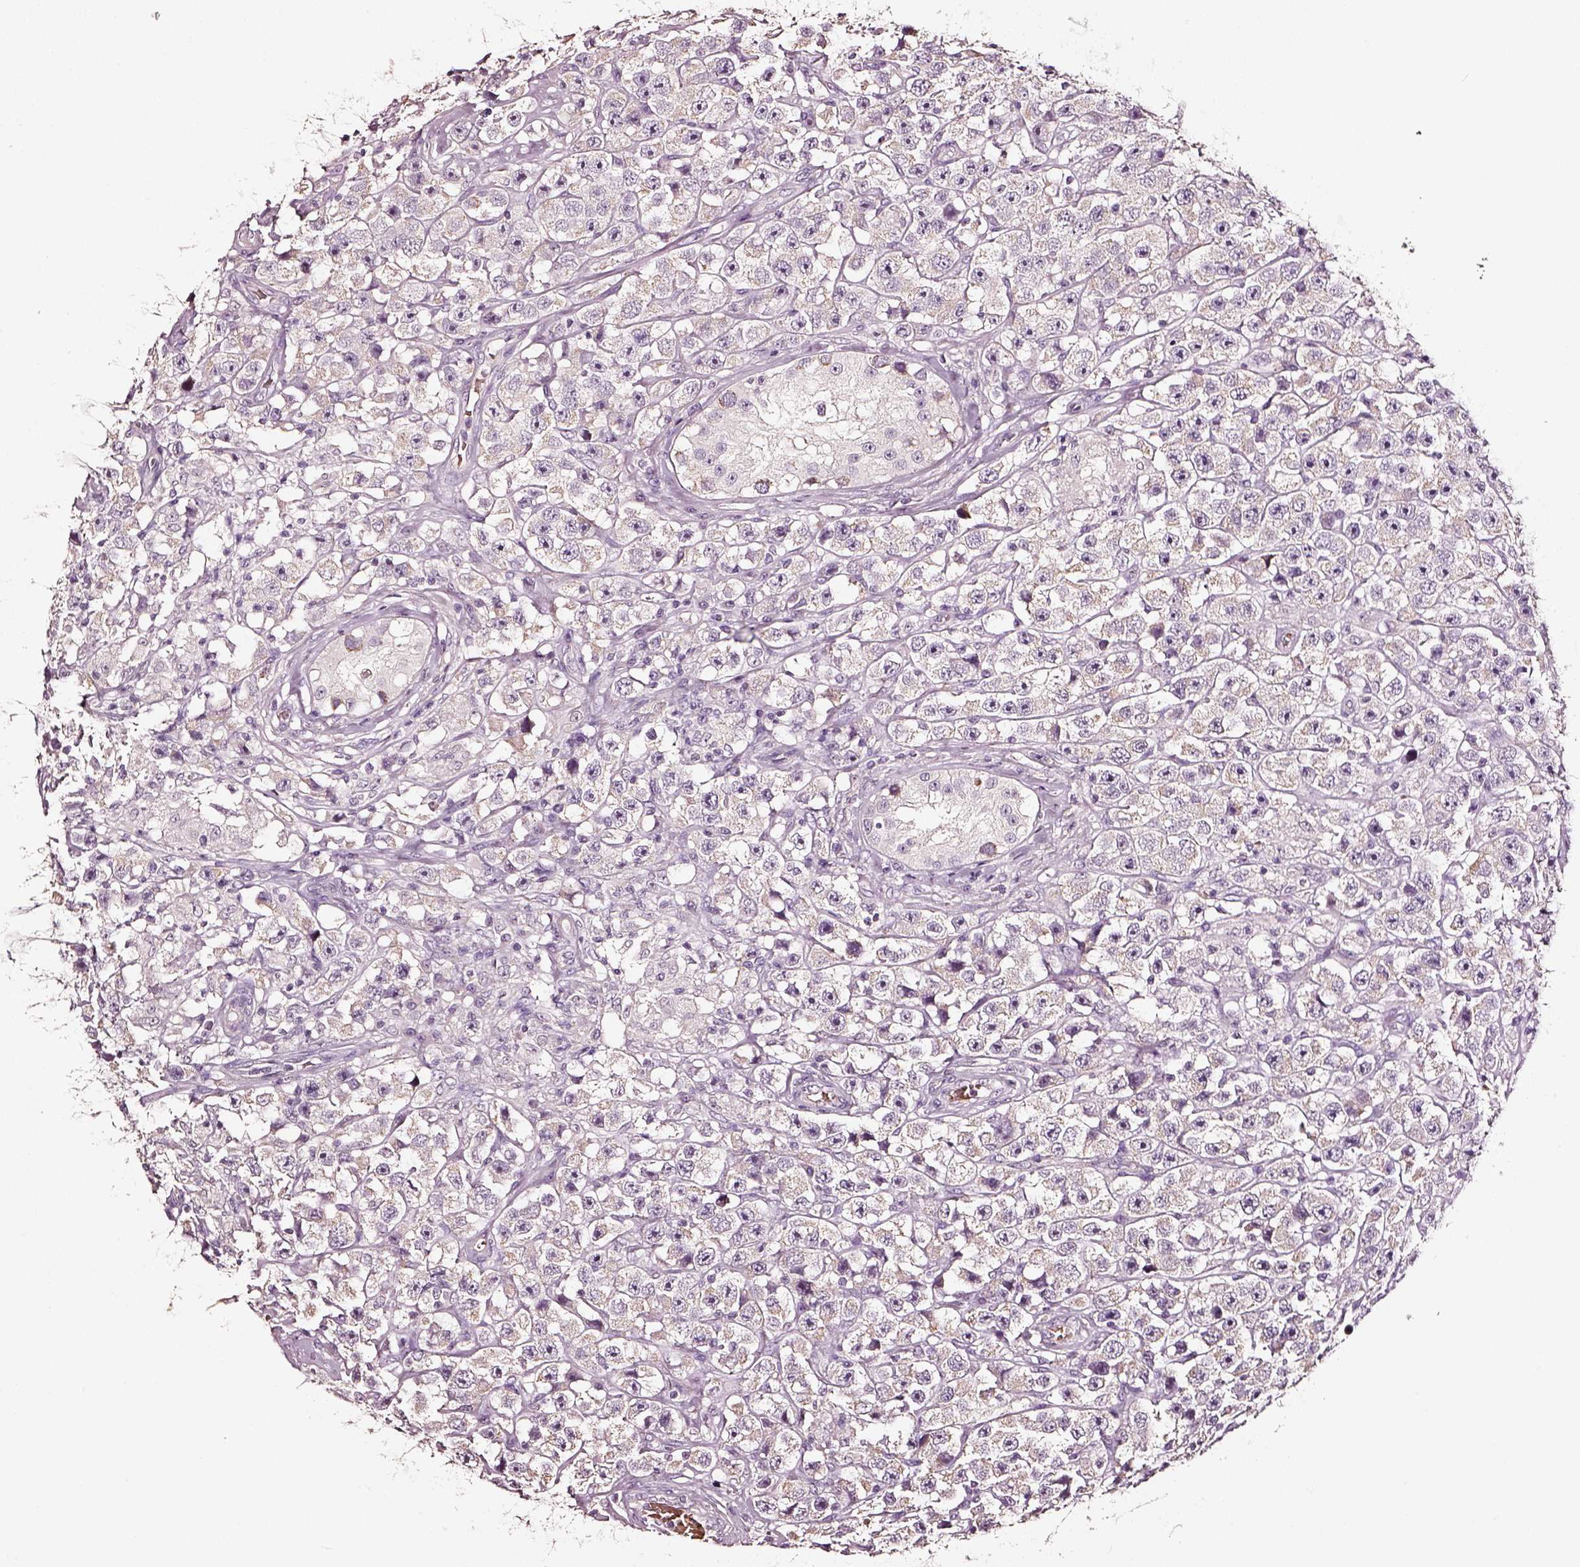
{"staining": {"intensity": "negative", "quantity": "none", "location": "none"}, "tissue": "testis cancer", "cell_type": "Tumor cells", "image_type": "cancer", "snomed": [{"axis": "morphology", "description": "Seminoma, NOS"}, {"axis": "topography", "description": "Testis"}], "caption": "Immunohistochemistry histopathology image of neoplastic tissue: human seminoma (testis) stained with DAB displays no significant protein staining in tumor cells.", "gene": "AADAT", "patient": {"sex": "male", "age": 45}}